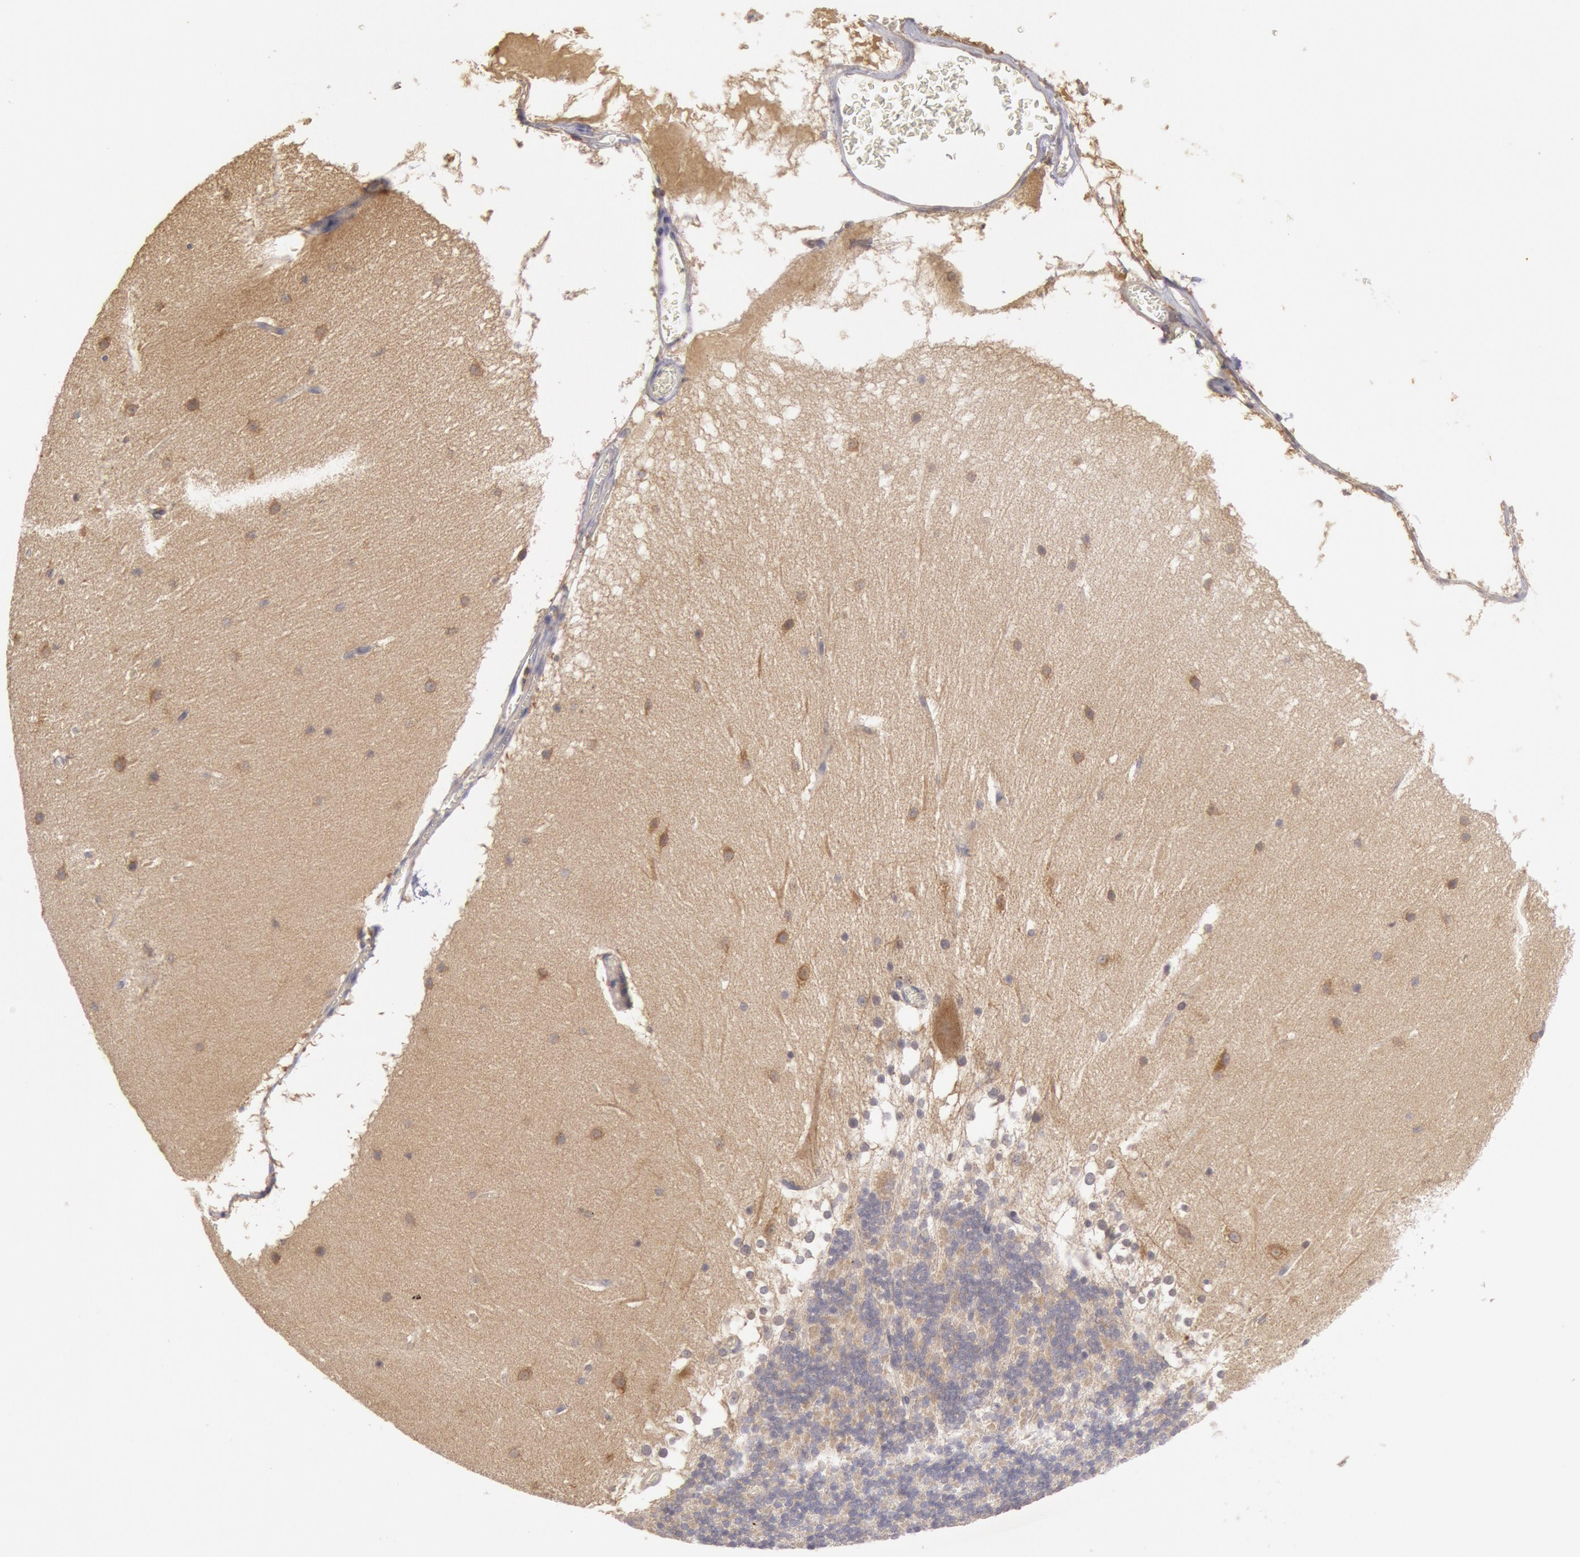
{"staining": {"intensity": "weak", "quantity": "25%-75%", "location": "cytoplasmic/membranous"}, "tissue": "cerebellum", "cell_type": "Cells in granular layer", "image_type": "normal", "snomed": [{"axis": "morphology", "description": "Normal tissue, NOS"}, {"axis": "topography", "description": "Cerebellum"}], "caption": "Benign cerebellum shows weak cytoplasmic/membranous staining in about 25%-75% of cells in granular layer (IHC, brightfield microscopy, high magnification)..", "gene": "PIK3R1", "patient": {"sex": "female", "age": 19}}